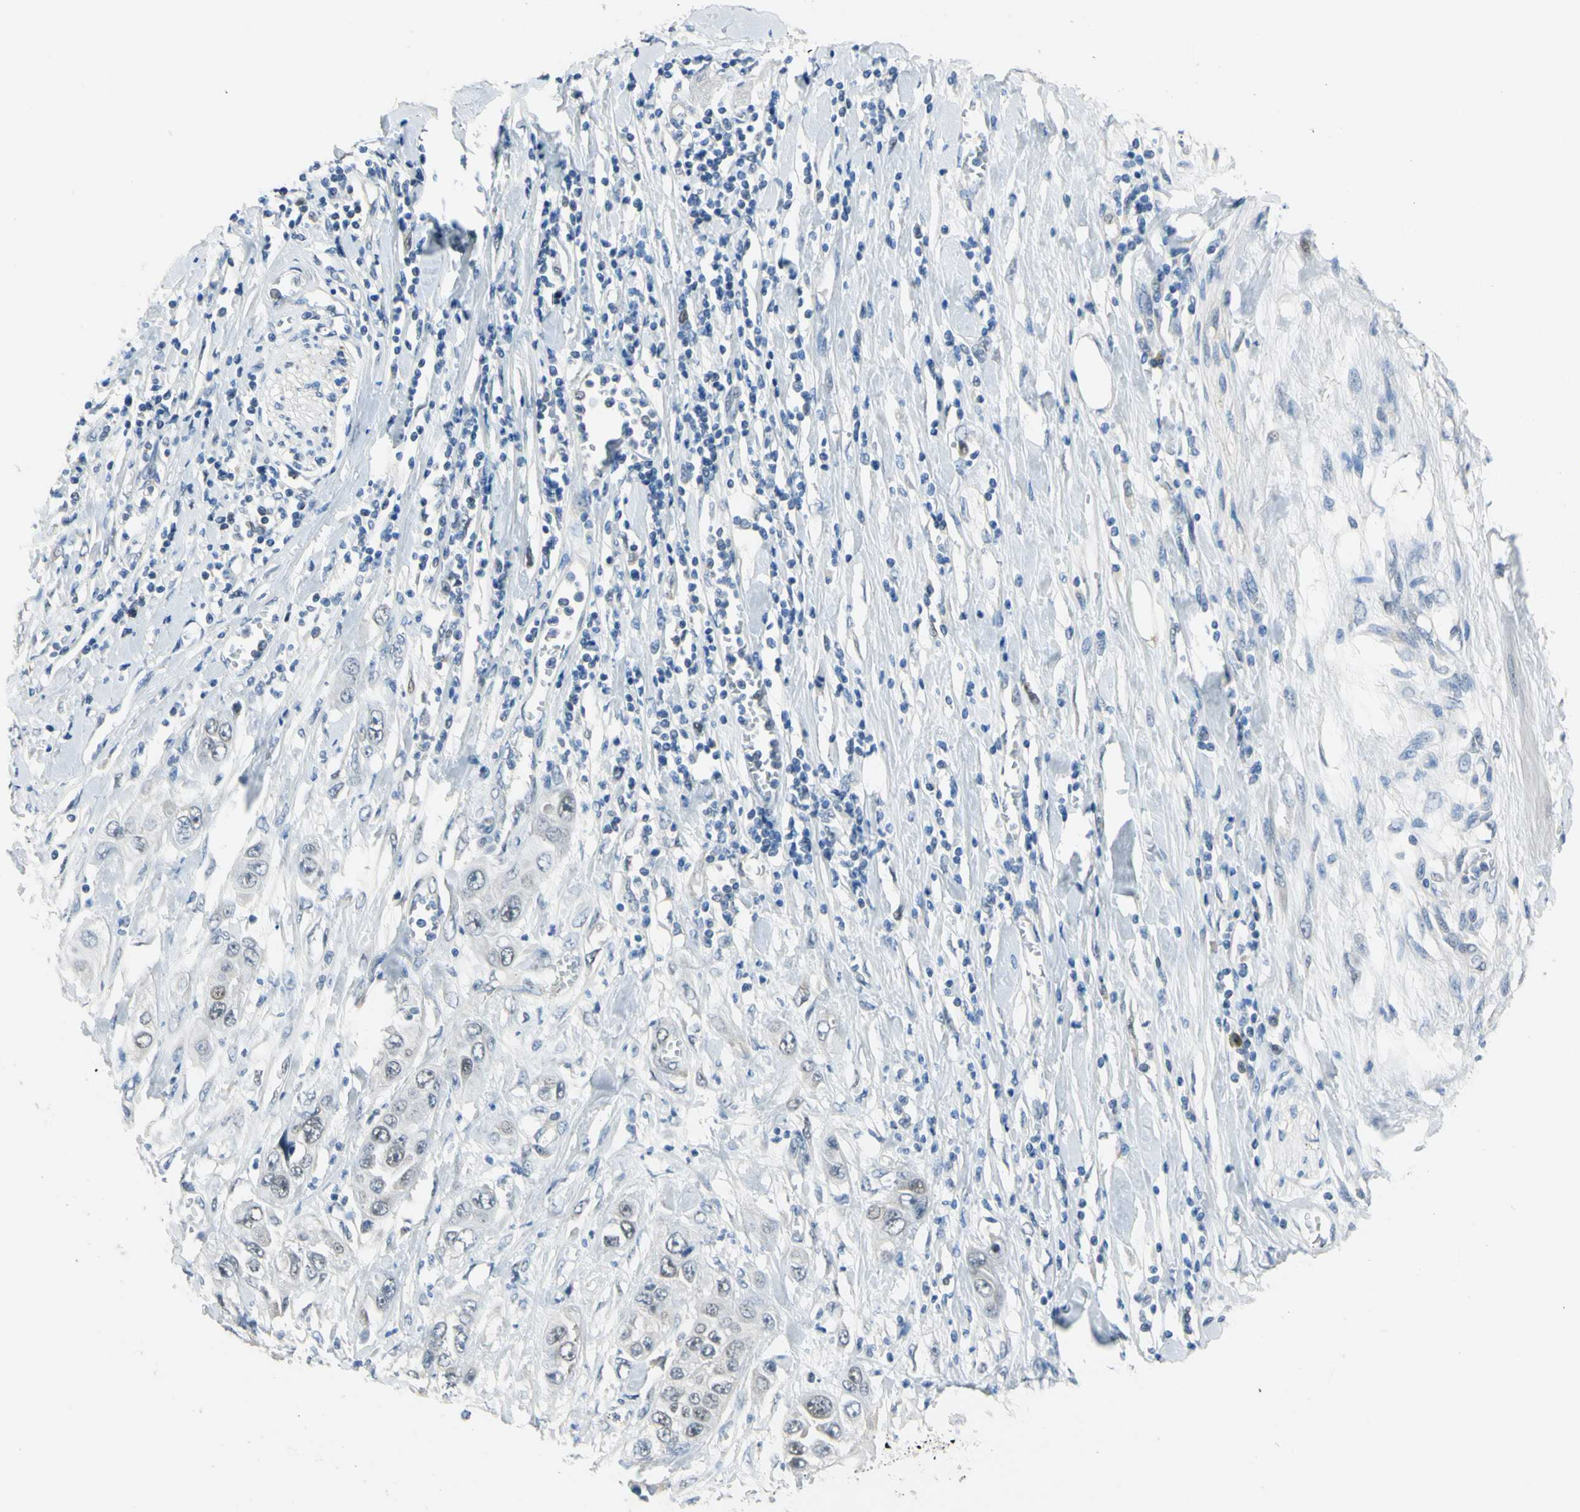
{"staining": {"intensity": "weak", "quantity": "<25%", "location": "nuclear"}, "tissue": "pancreatic cancer", "cell_type": "Tumor cells", "image_type": "cancer", "snomed": [{"axis": "morphology", "description": "Adenocarcinoma, NOS"}, {"axis": "topography", "description": "Pancreas"}], "caption": "Protein analysis of adenocarcinoma (pancreatic) exhibits no significant staining in tumor cells.", "gene": "LHX9", "patient": {"sex": "female", "age": 70}}